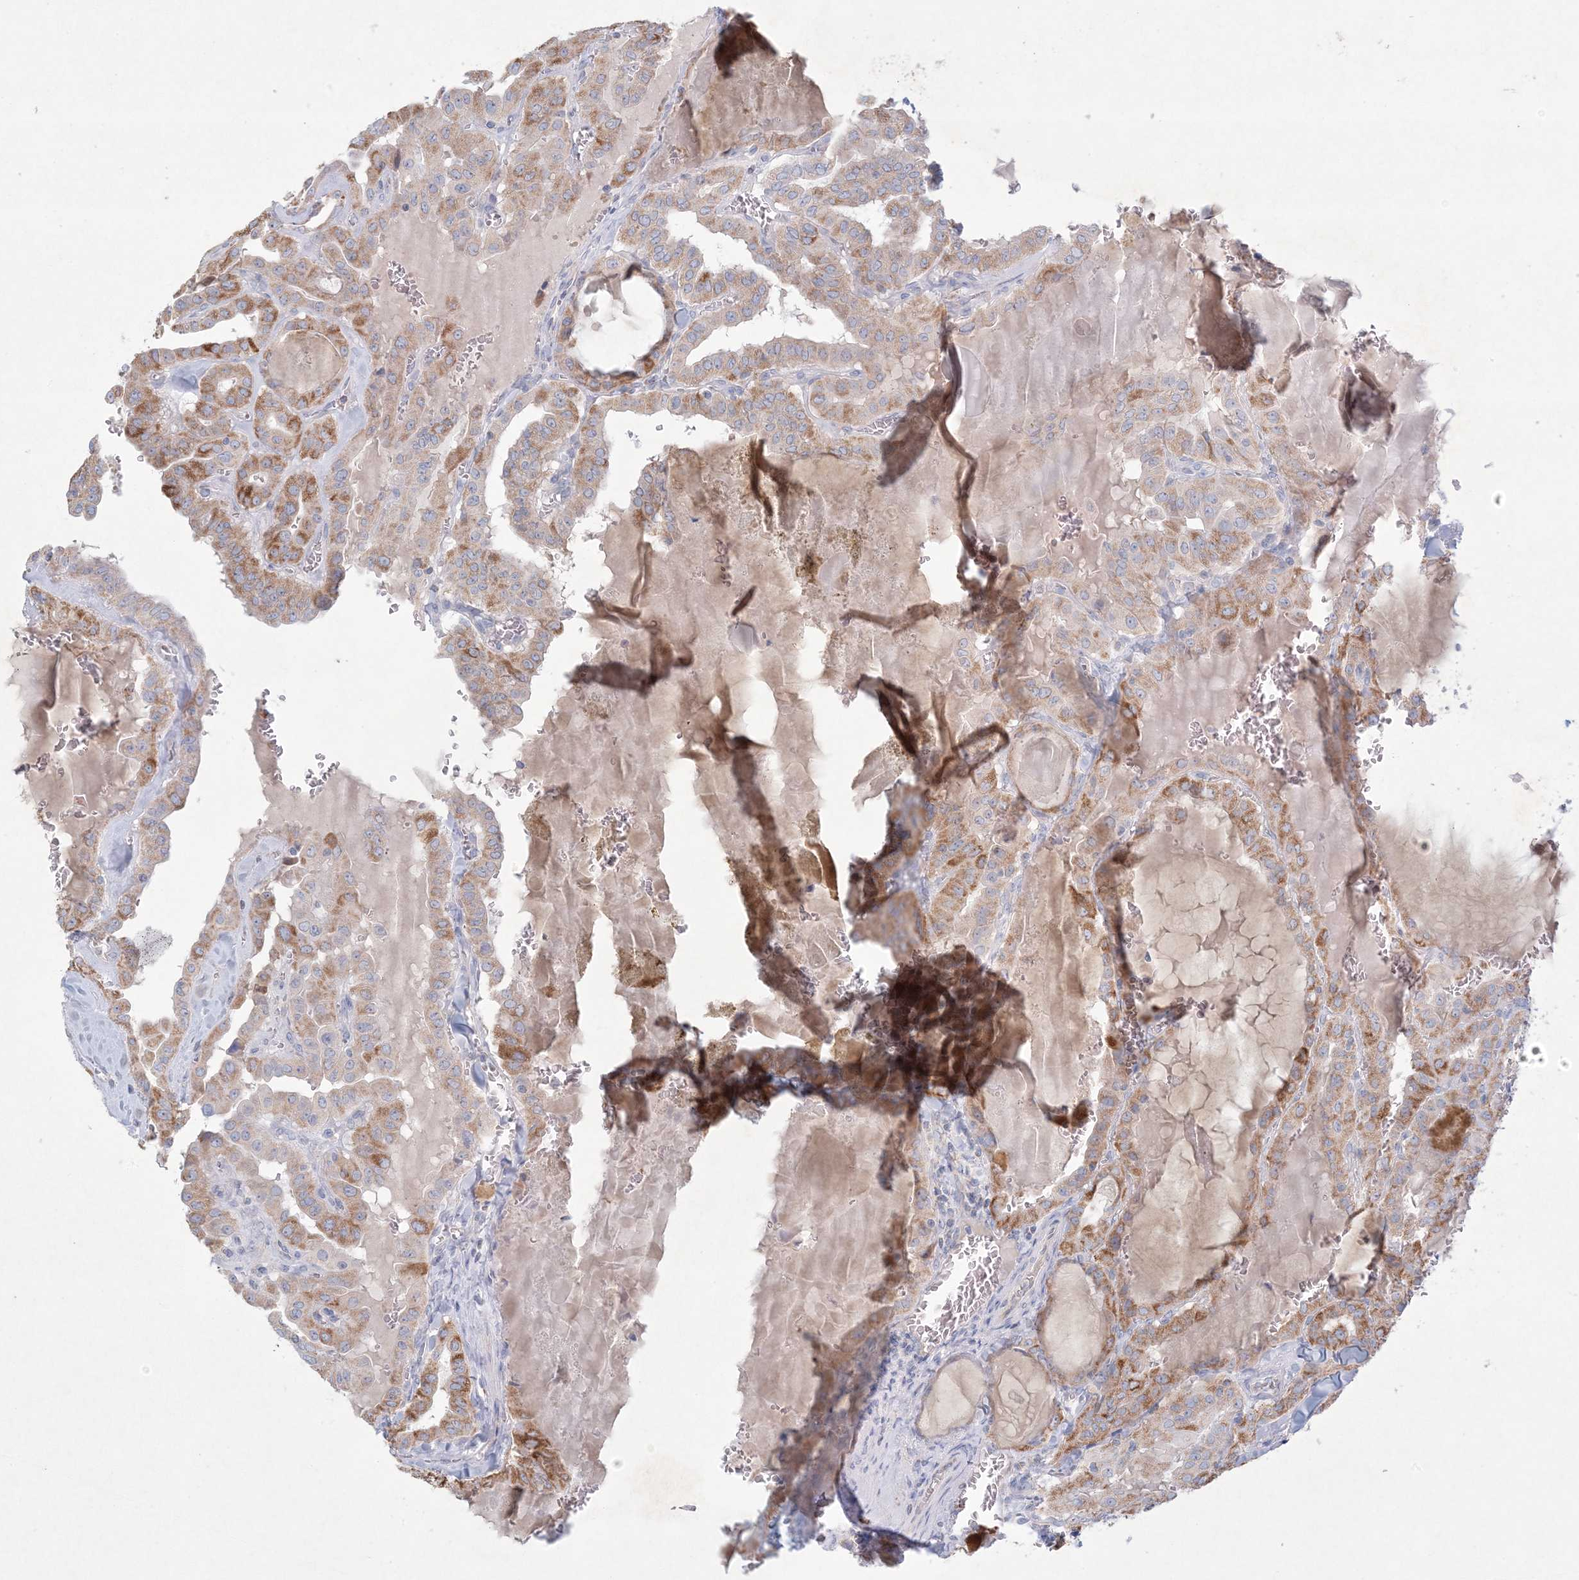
{"staining": {"intensity": "strong", "quantity": ">75%", "location": "cytoplasmic/membranous"}, "tissue": "thyroid cancer", "cell_type": "Tumor cells", "image_type": "cancer", "snomed": [{"axis": "morphology", "description": "Papillary adenocarcinoma, NOS"}, {"axis": "topography", "description": "Thyroid gland"}], "caption": "Tumor cells reveal high levels of strong cytoplasmic/membranous positivity in approximately >75% of cells in human thyroid papillary adenocarcinoma.", "gene": "KCTD6", "patient": {"sex": "male", "age": 52}}